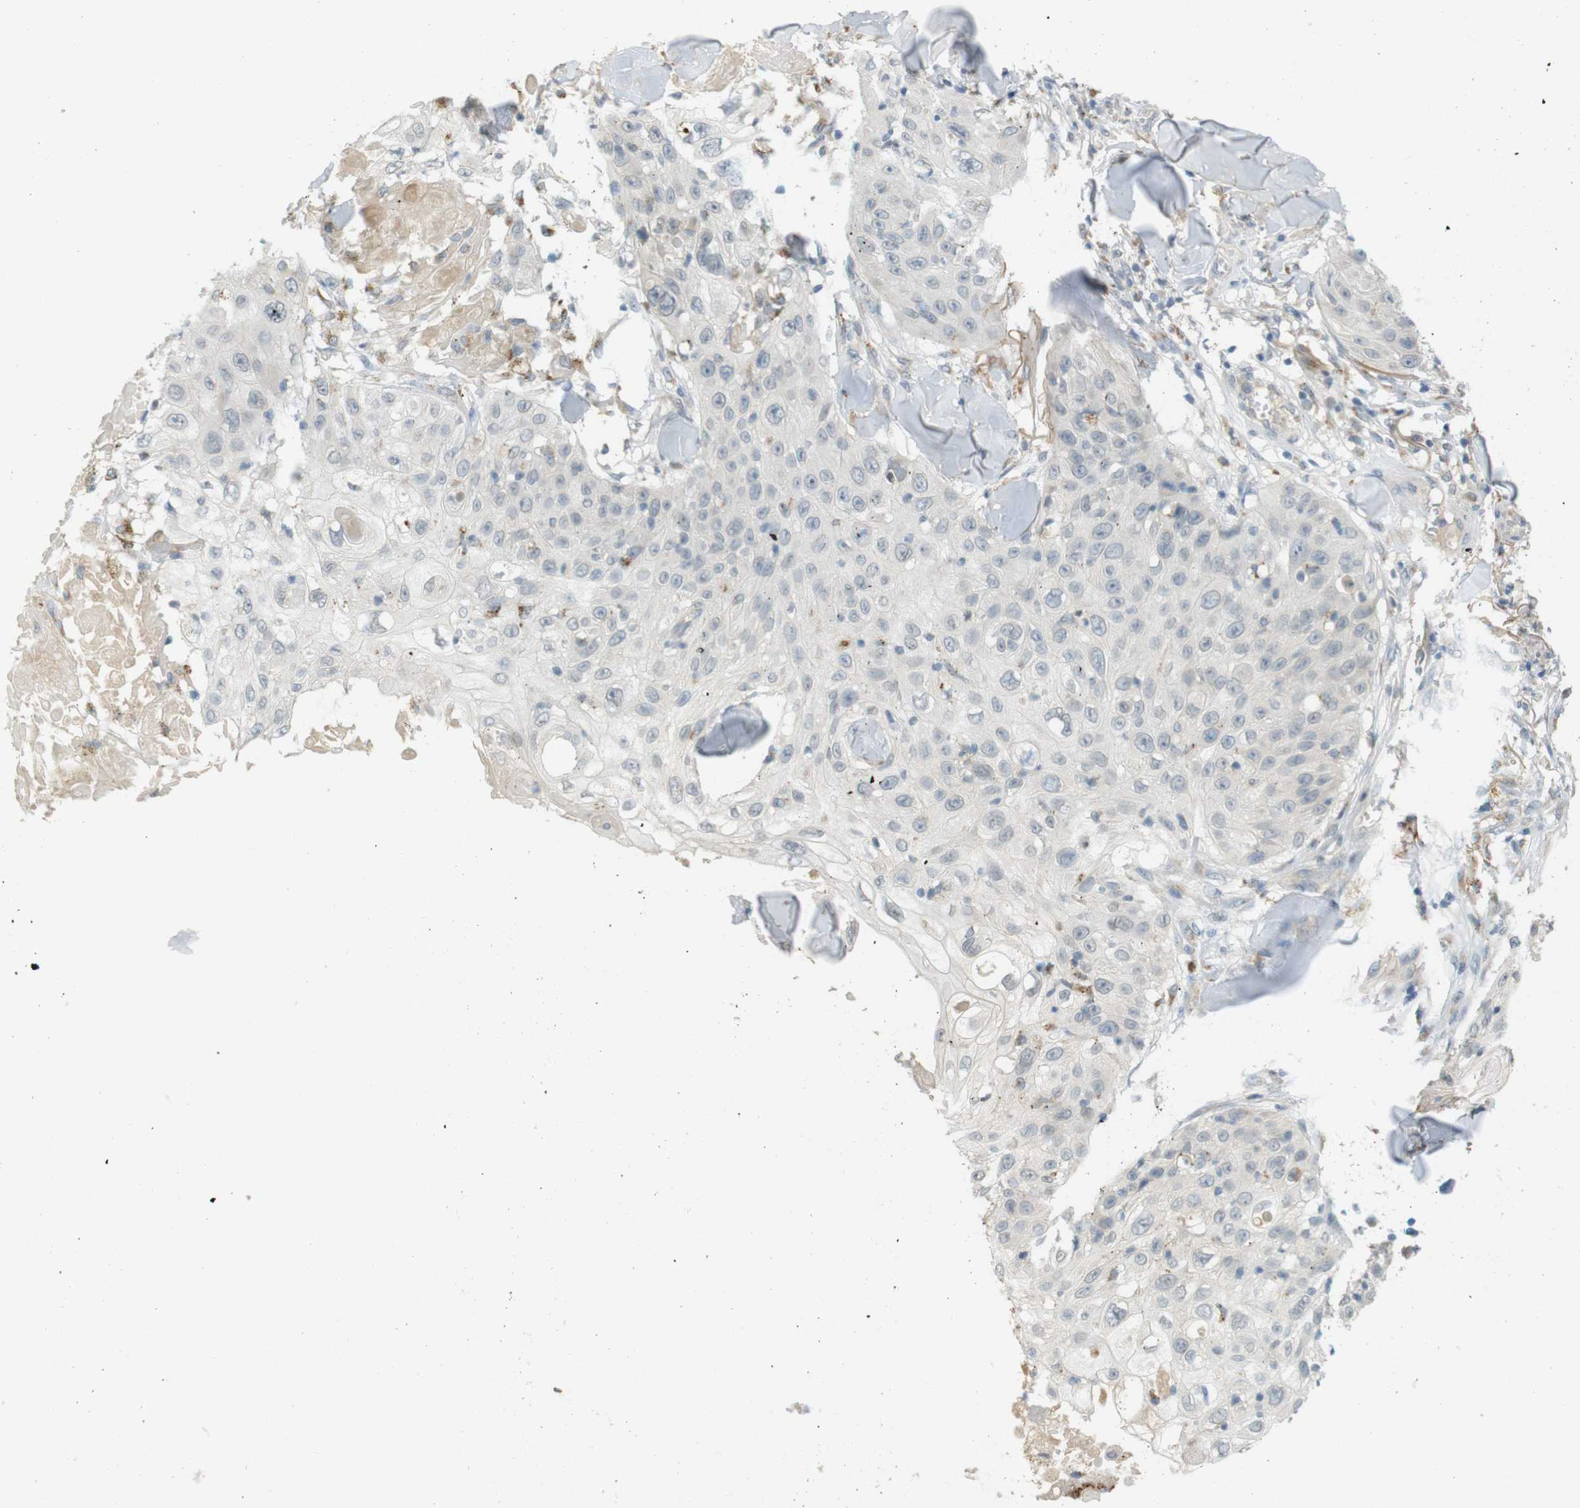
{"staining": {"intensity": "moderate", "quantity": "<25%", "location": "cytoplasmic/membranous"}, "tissue": "skin cancer", "cell_type": "Tumor cells", "image_type": "cancer", "snomed": [{"axis": "morphology", "description": "Squamous cell carcinoma, NOS"}, {"axis": "topography", "description": "Skin"}], "caption": "Immunohistochemical staining of squamous cell carcinoma (skin) demonstrates low levels of moderate cytoplasmic/membranous protein staining in about <25% of tumor cells. Immunohistochemistry stains the protein in brown and the nuclei are stained blue.", "gene": "UGT8", "patient": {"sex": "male", "age": 86}}